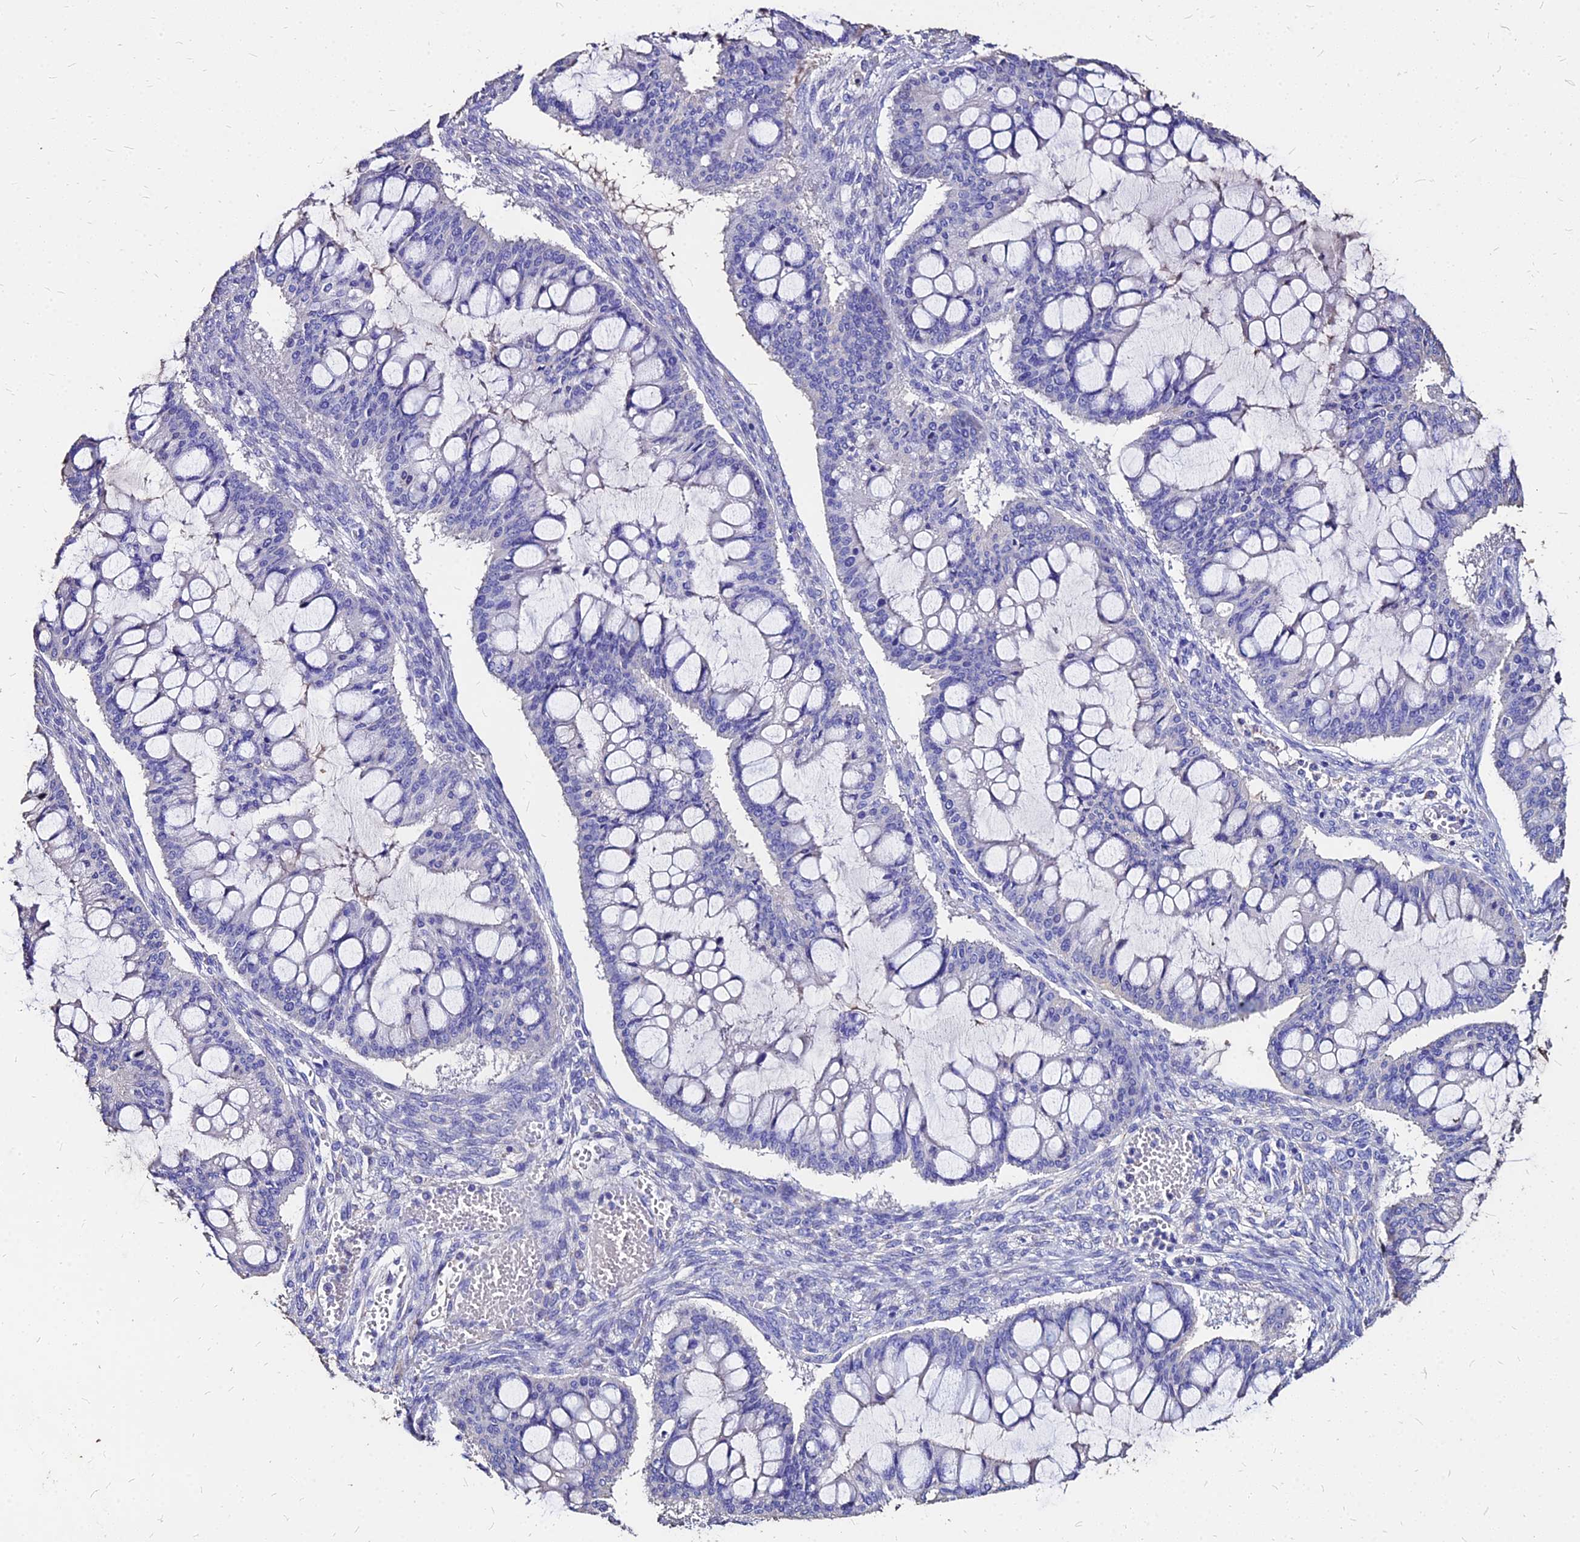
{"staining": {"intensity": "negative", "quantity": "none", "location": "none"}, "tissue": "ovarian cancer", "cell_type": "Tumor cells", "image_type": "cancer", "snomed": [{"axis": "morphology", "description": "Cystadenocarcinoma, mucinous, NOS"}, {"axis": "topography", "description": "Ovary"}], "caption": "Ovarian cancer was stained to show a protein in brown. There is no significant expression in tumor cells. The staining was performed using DAB to visualize the protein expression in brown, while the nuclei were stained in blue with hematoxylin (Magnification: 20x).", "gene": "NME5", "patient": {"sex": "female", "age": 73}}